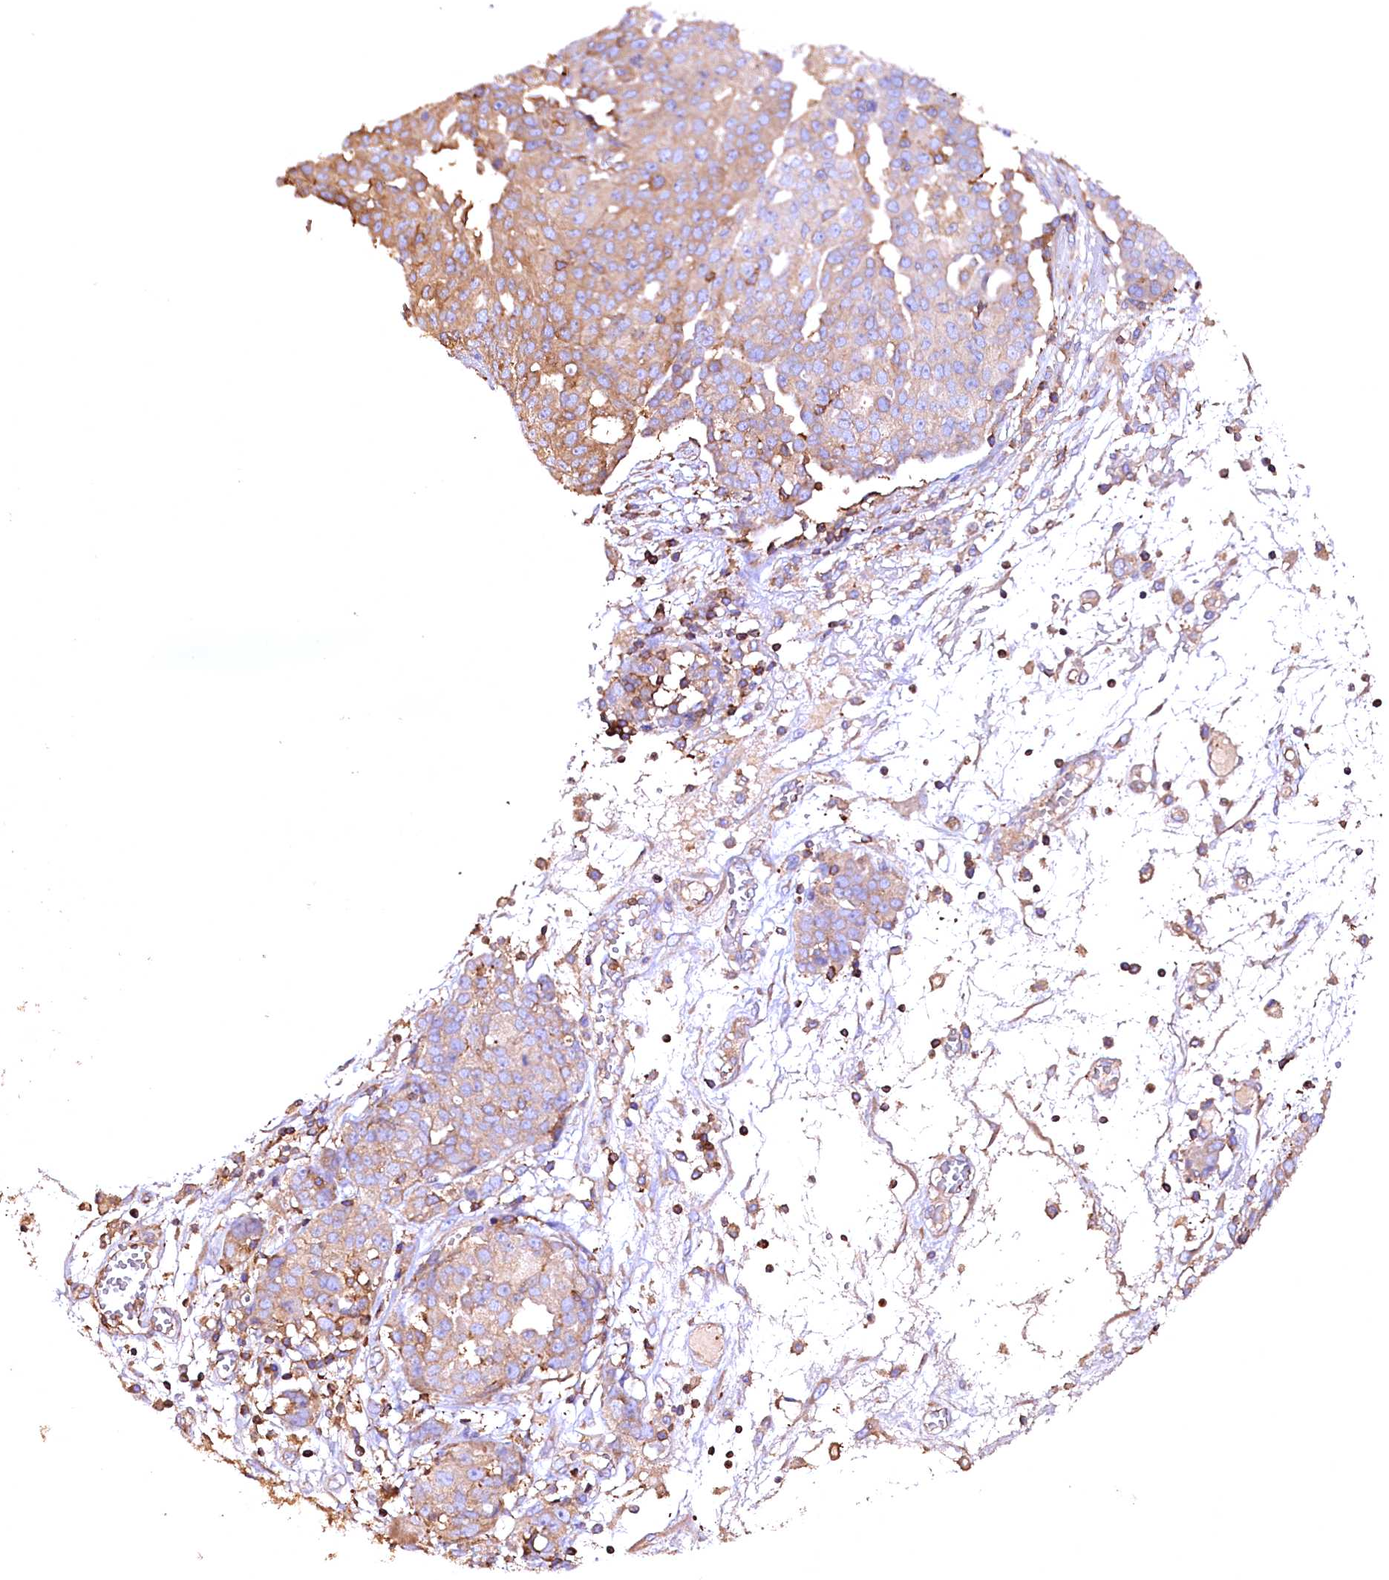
{"staining": {"intensity": "moderate", "quantity": "<25%", "location": "cytoplasmic/membranous"}, "tissue": "ovarian cancer", "cell_type": "Tumor cells", "image_type": "cancer", "snomed": [{"axis": "morphology", "description": "Cystadenocarcinoma, serous, NOS"}, {"axis": "topography", "description": "Soft tissue"}, {"axis": "topography", "description": "Ovary"}], "caption": "Immunohistochemical staining of human ovarian cancer displays low levels of moderate cytoplasmic/membranous protein positivity in approximately <25% of tumor cells. (DAB (3,3'-diaminobenzidine) IHC with brightfield microscopy, high magnification).", "gene": "RARS2", "patient": {"sex": "female", "age": 57}}